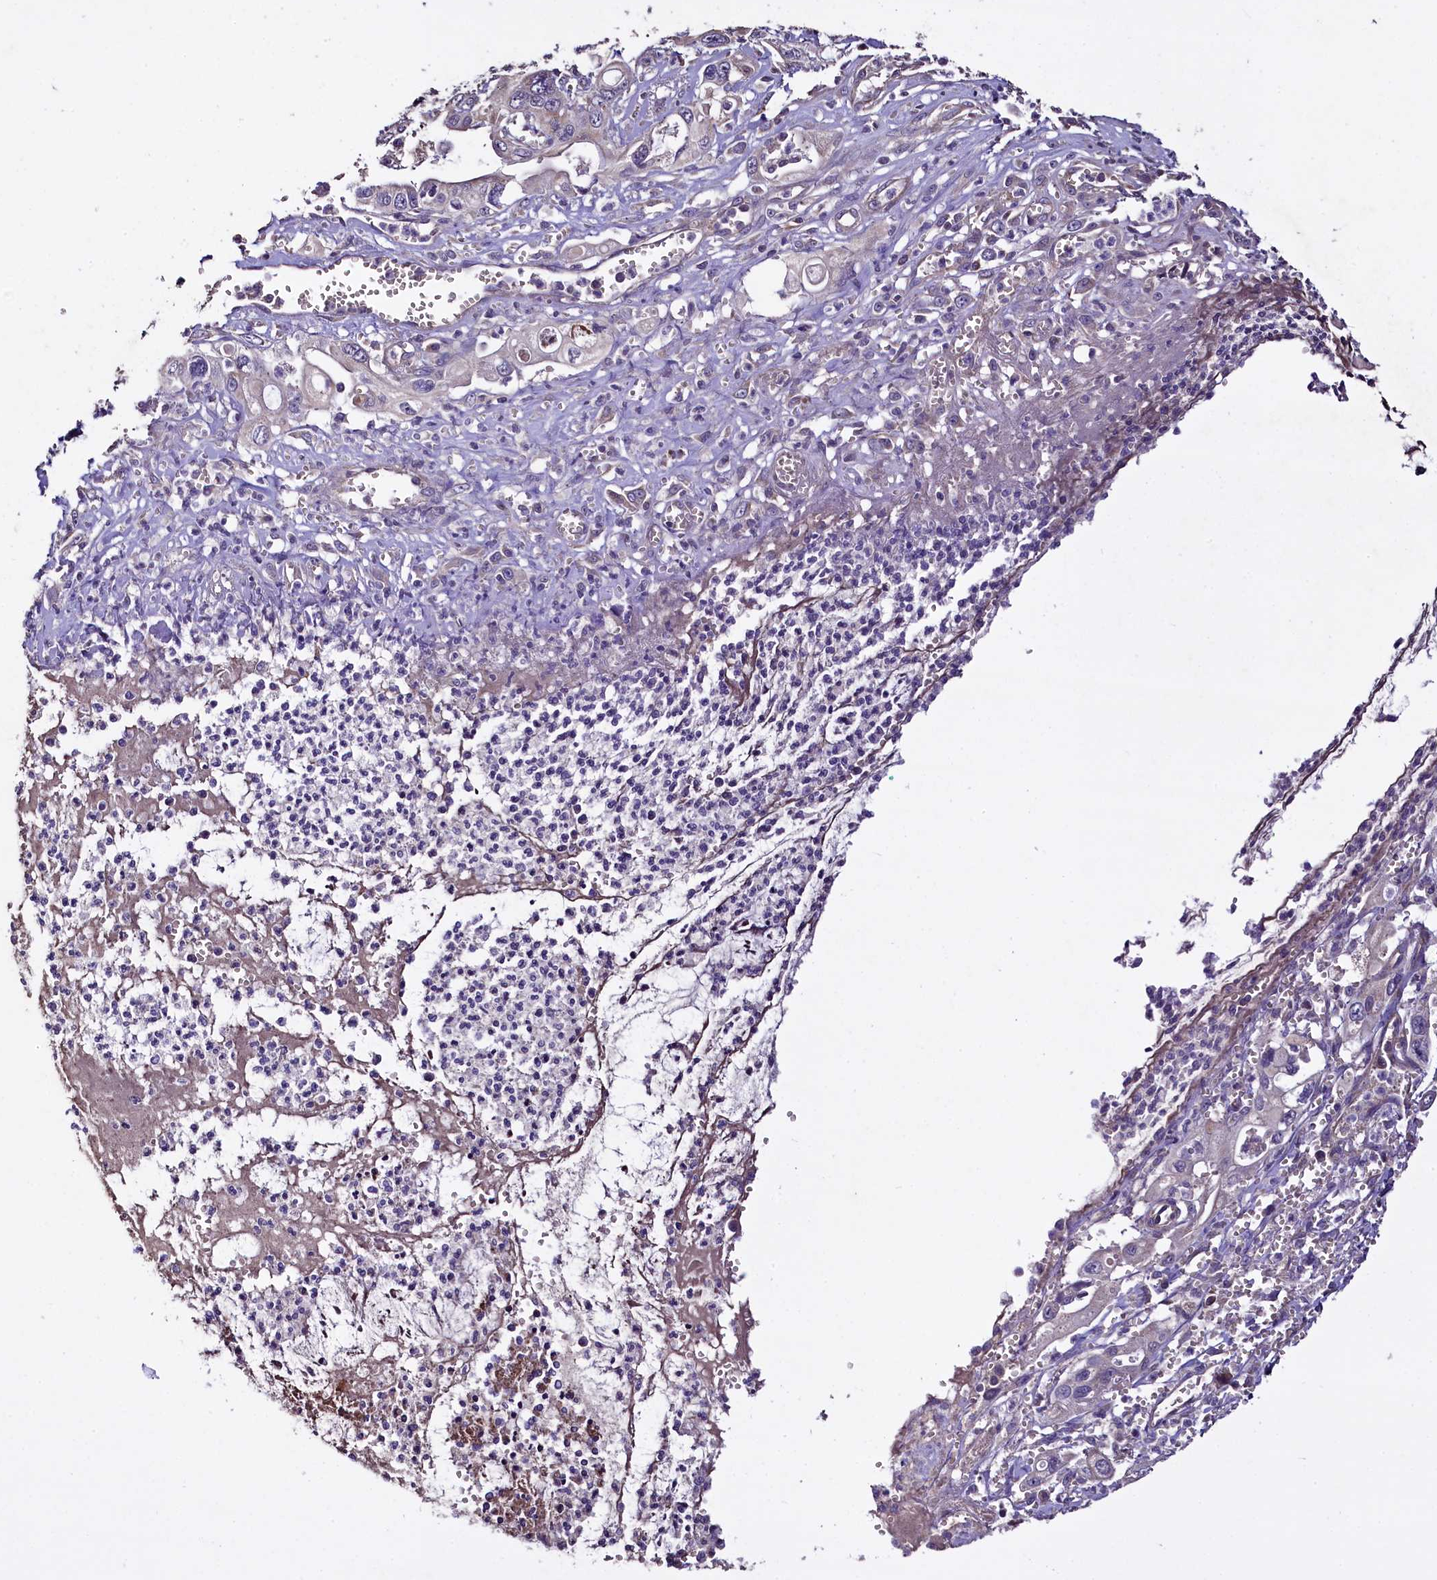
{"staining": {"intensity": "negative", "quantity": "none", "location": "none"}, "tissue": "pancreatic cancer", "cell_type": "Tumor cells", "image_type": "cancer", "snomed": [{"axis": "morphology", "description": "Adenocarcinoma, NOS"}, {"axis": "topography", "description": "Pancreas"}], "caption": "Image shows no protein staining in tumor cells of pancreatic cancer (adenocarcinoma) tissue.", "gene": "COQ9", "patient": {"sex": "male", "age": 68}}